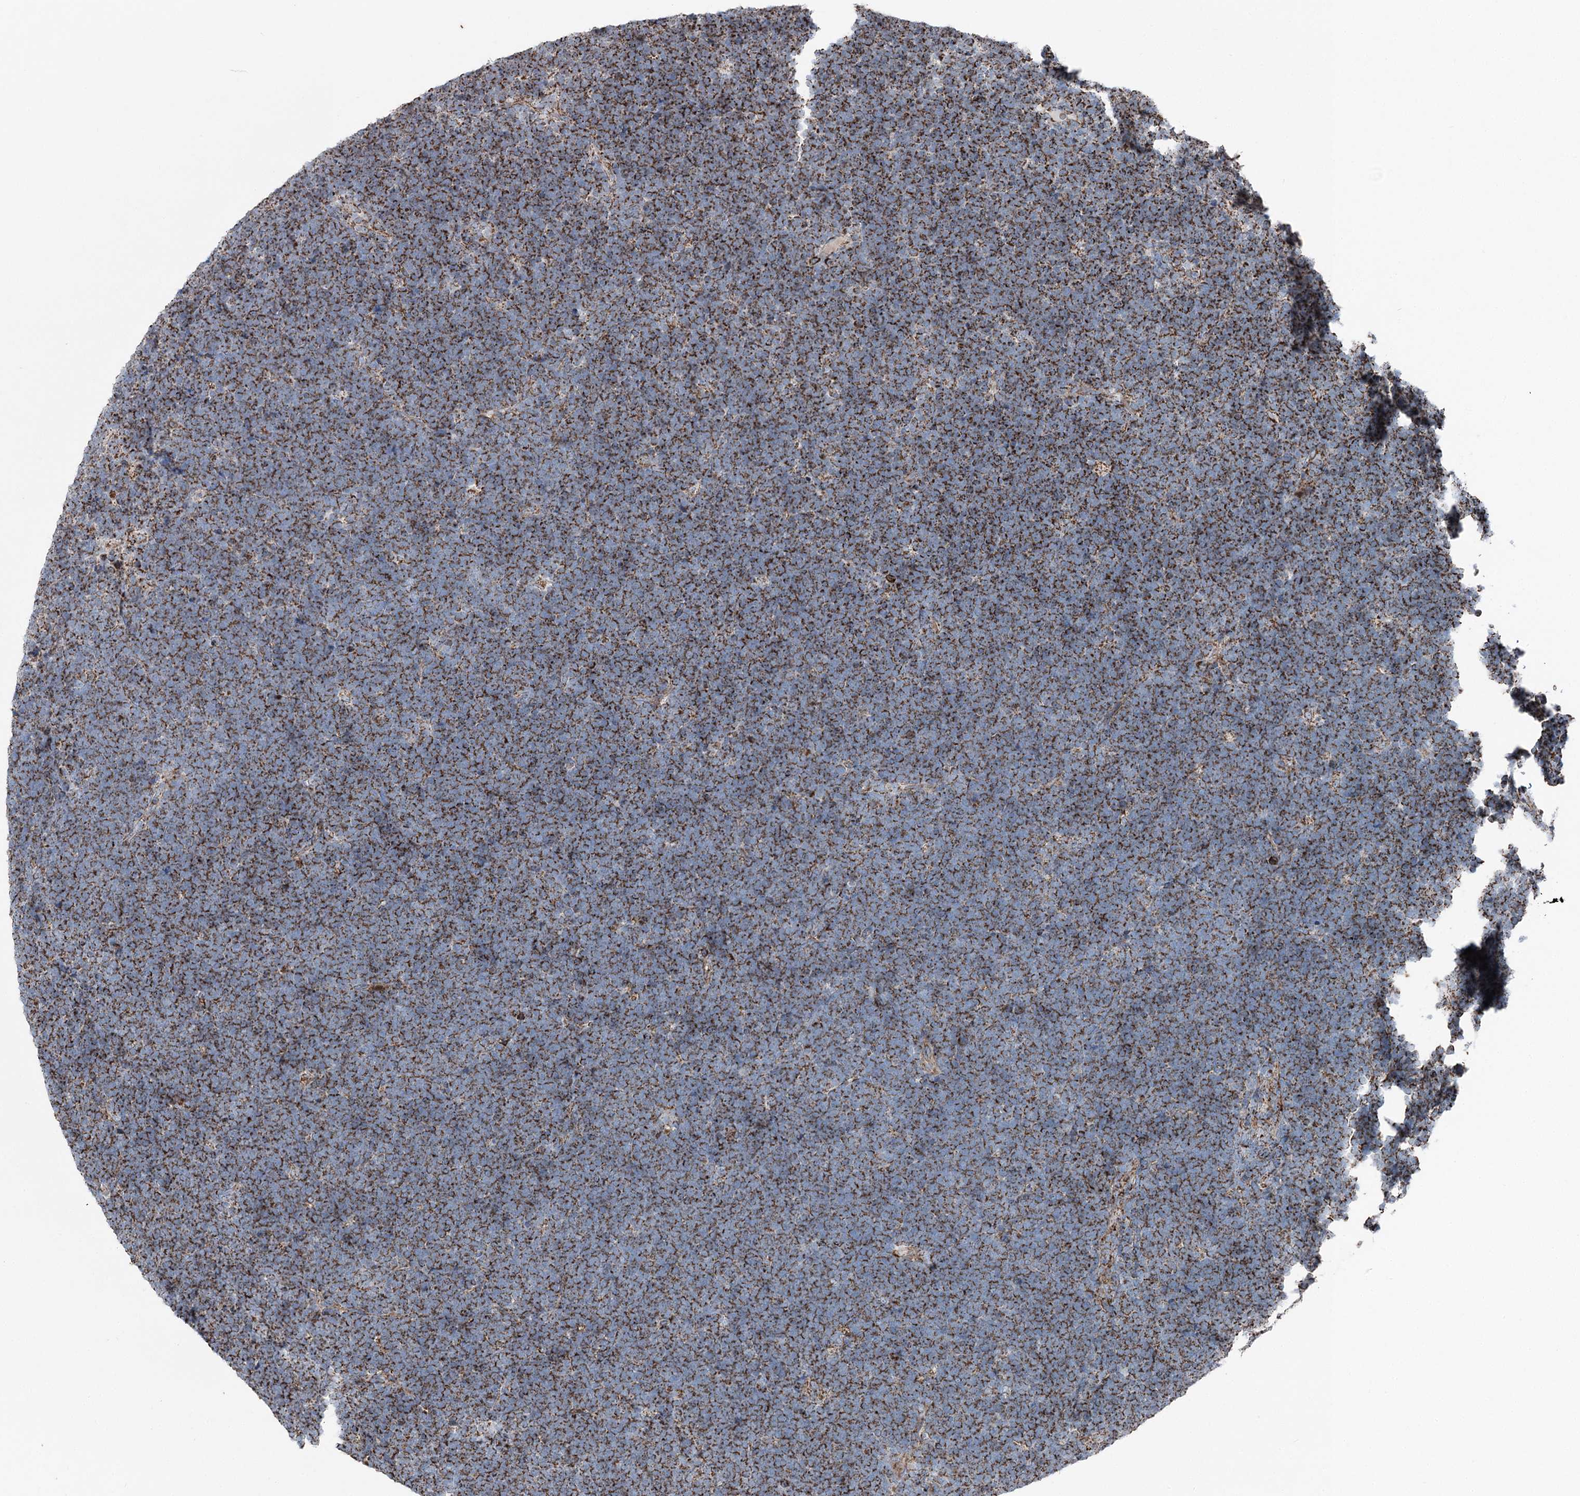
{"staining": {"intensity": "strong", "quantity": ">75%", "location": "cytoplasmic/membranous"}, "tissue": "lymphoma", "cell_type": "Tumor cells", "image_type": "cancer", "snomed": [{"axis": "morphology", "description": "Malignant lymphoma, non-Hodgkin's type, High grade"}, {"axis": "topography", "description": "Lymph node"}], "caption": "Tumor cells display high levels of strong cytoplasmic/membranous staining in approximately >75% of cells in human lymphoma. The protein is shown in brown color, while the nuclei are stained blue.", "gene": "UCN3", "patient": {"sex": "male", "age": 13}}